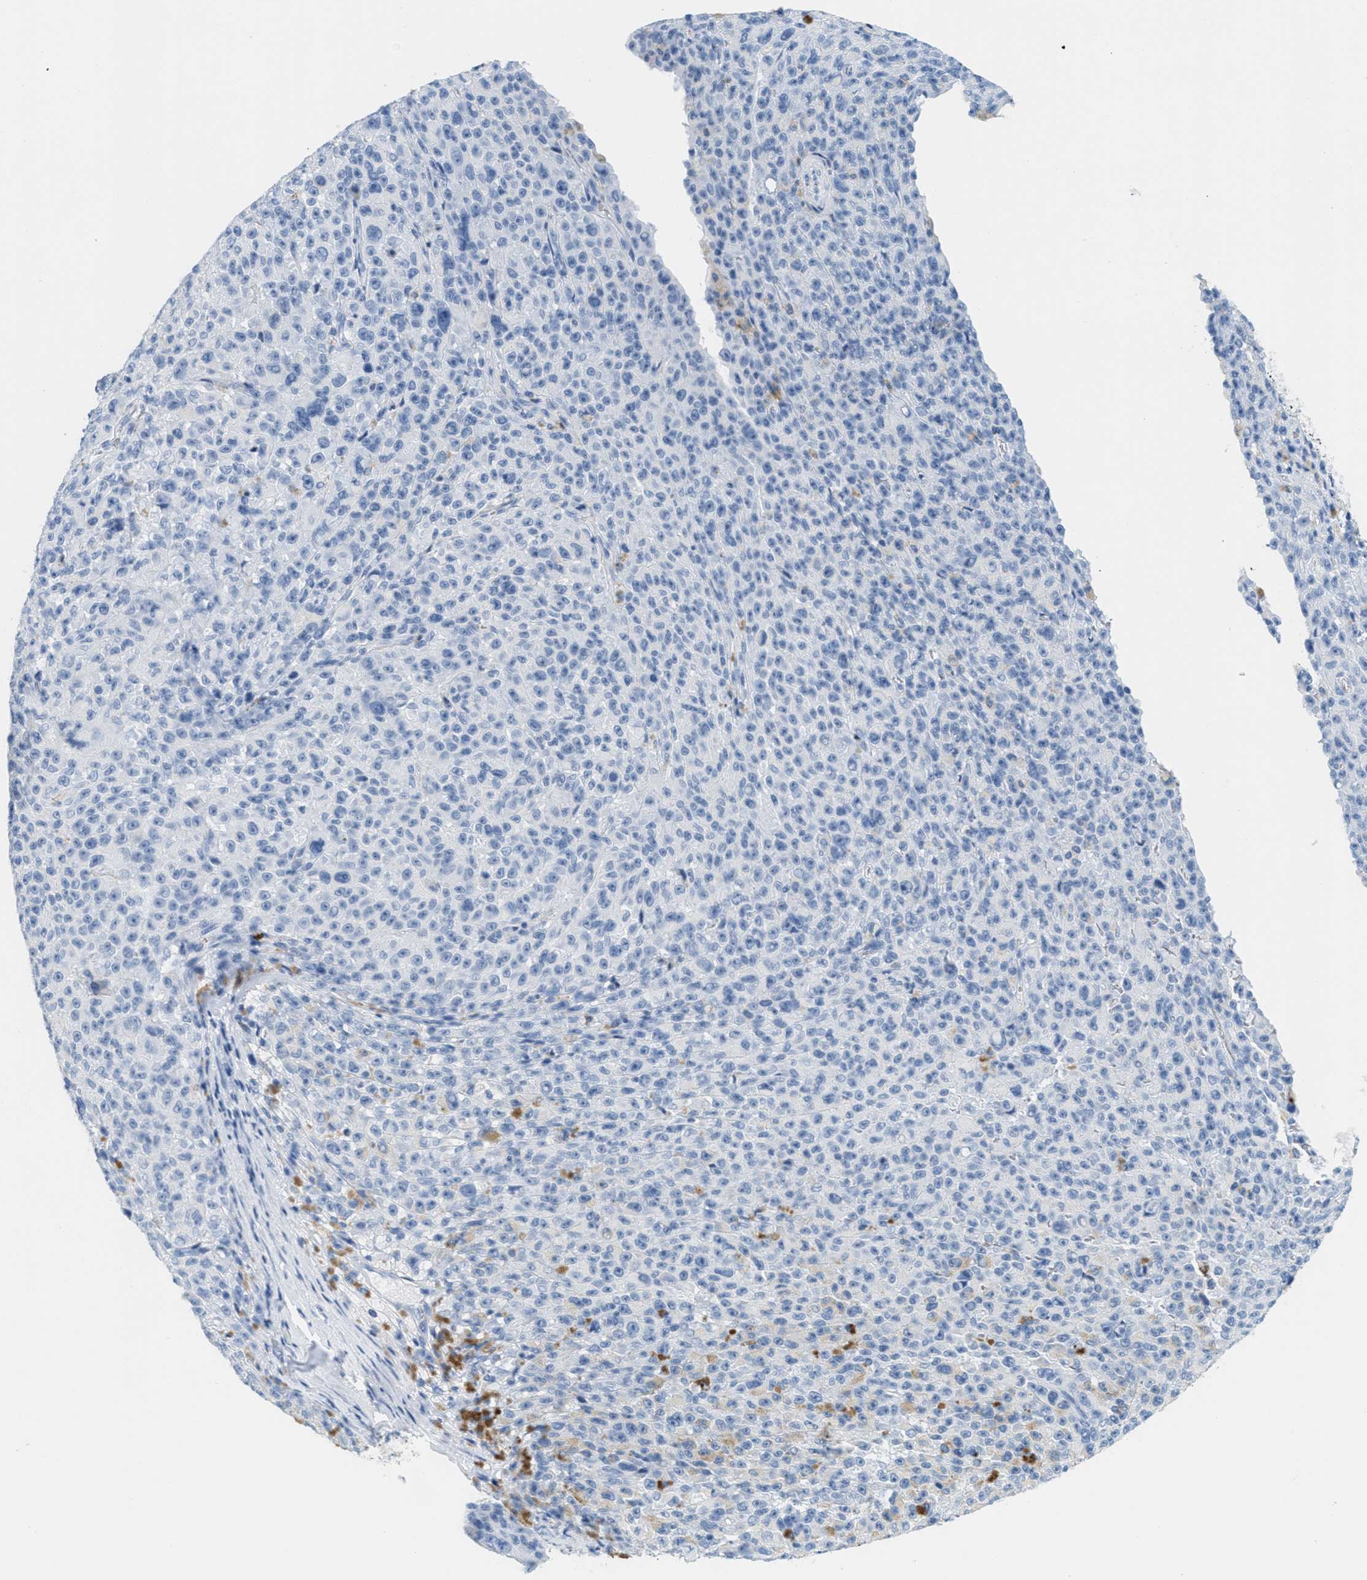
{"staining": {"intensity": "negative", "quantity": "none", "location": "none"}, "tissue": "melanoma", "cell_type": "Tumor cells", "image_type": "cancer", "snomed": [{"axis": "morphology", "description": "Malignant melanoma, NOS"}, {"axis": "topography", "description": "Skin"}], "caption": "IHC histopathology image of malignant melanoma stained for a protein (brown), which shows no expression in tumor cells.", "gene": "GPM6A", "patient": {"sex": "female", "age": 82}}